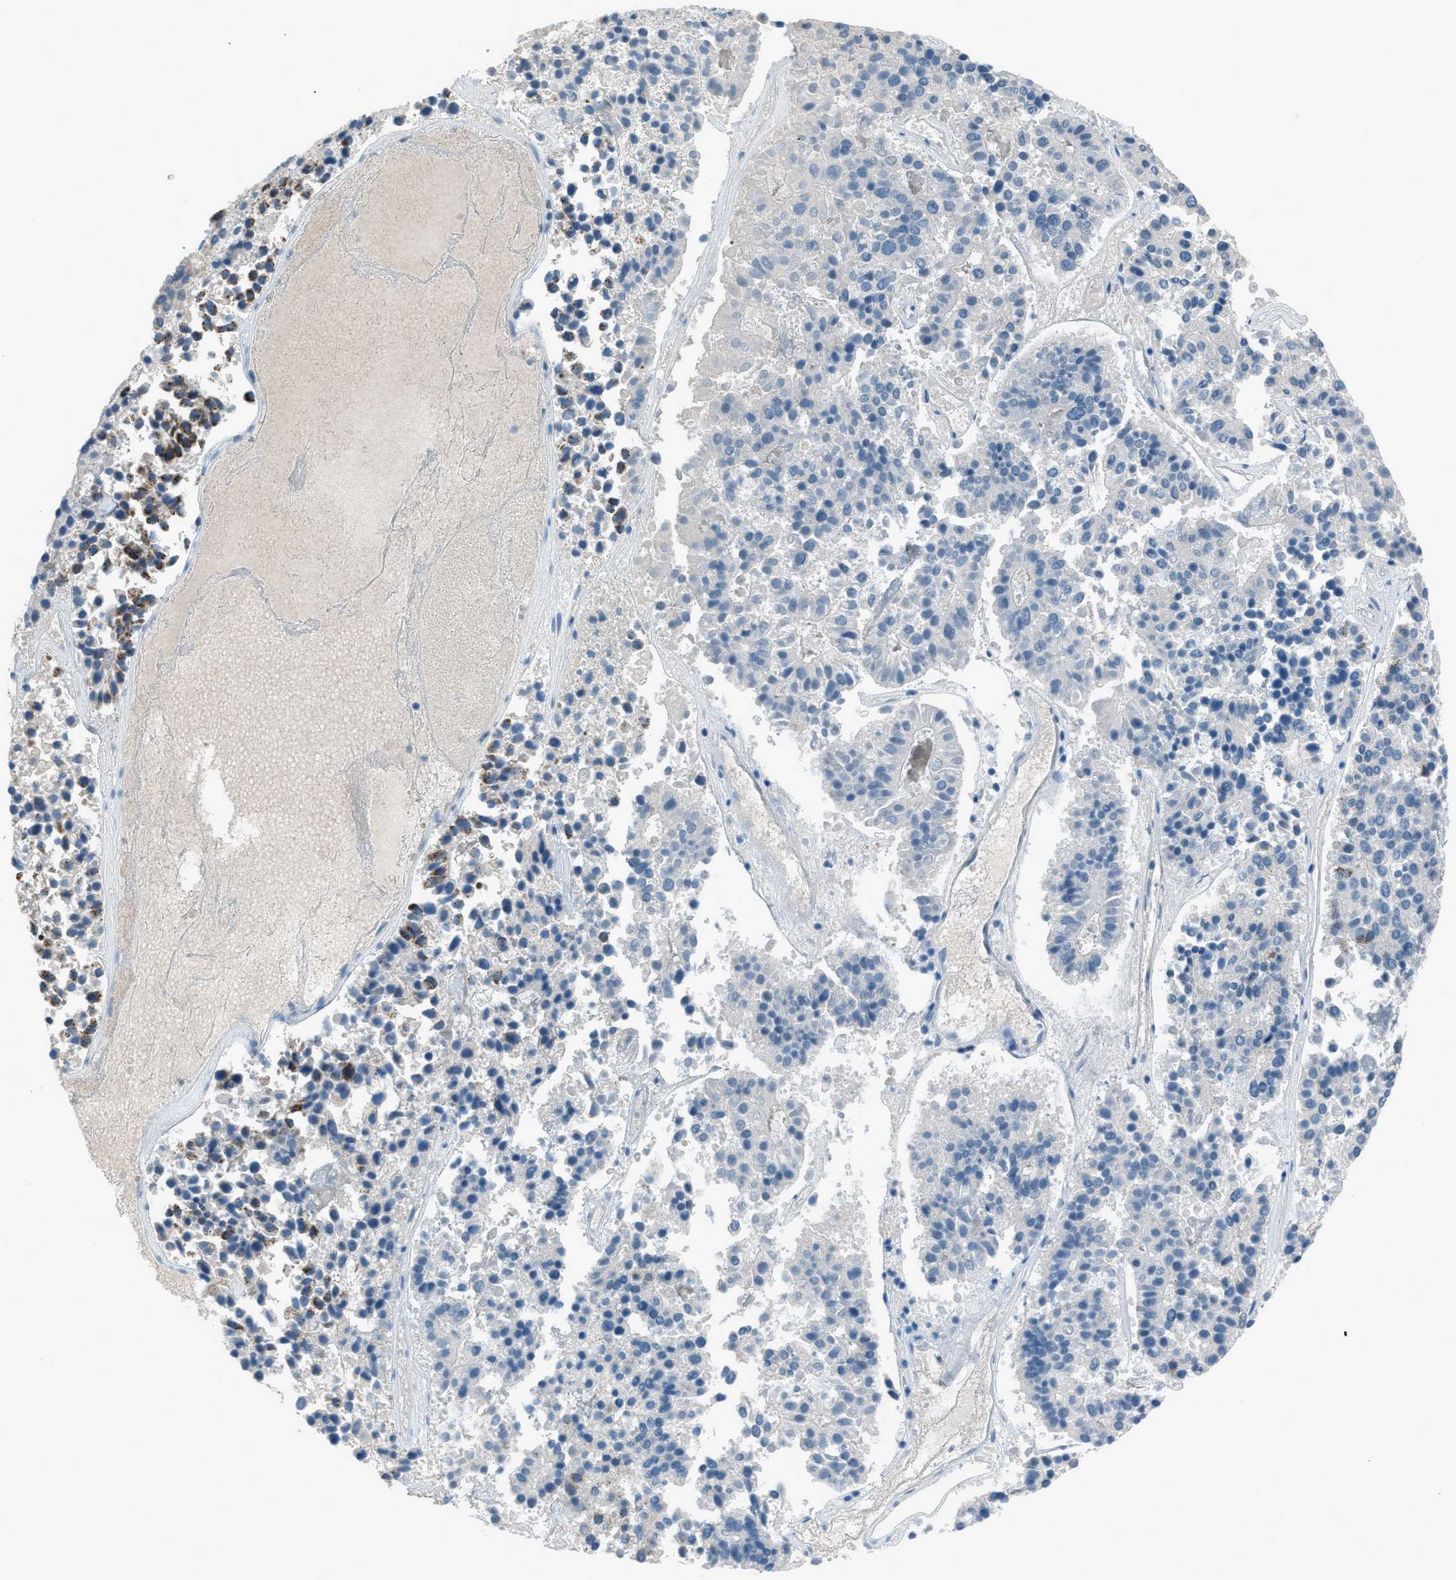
{"staining": {"intensity": "moderate", "quantity": "<25%", "location": "cytoplasmic/membranous"}, "tissue": "pancreatic cancer", "cell_type": "Tumor cells", "image_type": "cancer", "snomed": [{"axis": "morphology", "description": "Adenocarcinoma, NOS"}, {"axis": "topography", "description": "Pancreas"}], "caption": "Brown immunohistochemical staining in human pancreatic cancer (adenocarcinoma) displays moderate cytoplasmic/membranous positivity in approximately <25% of tumor cells.", "gene": "MDH2", "patient": {"sex": "male", "age": 50}}